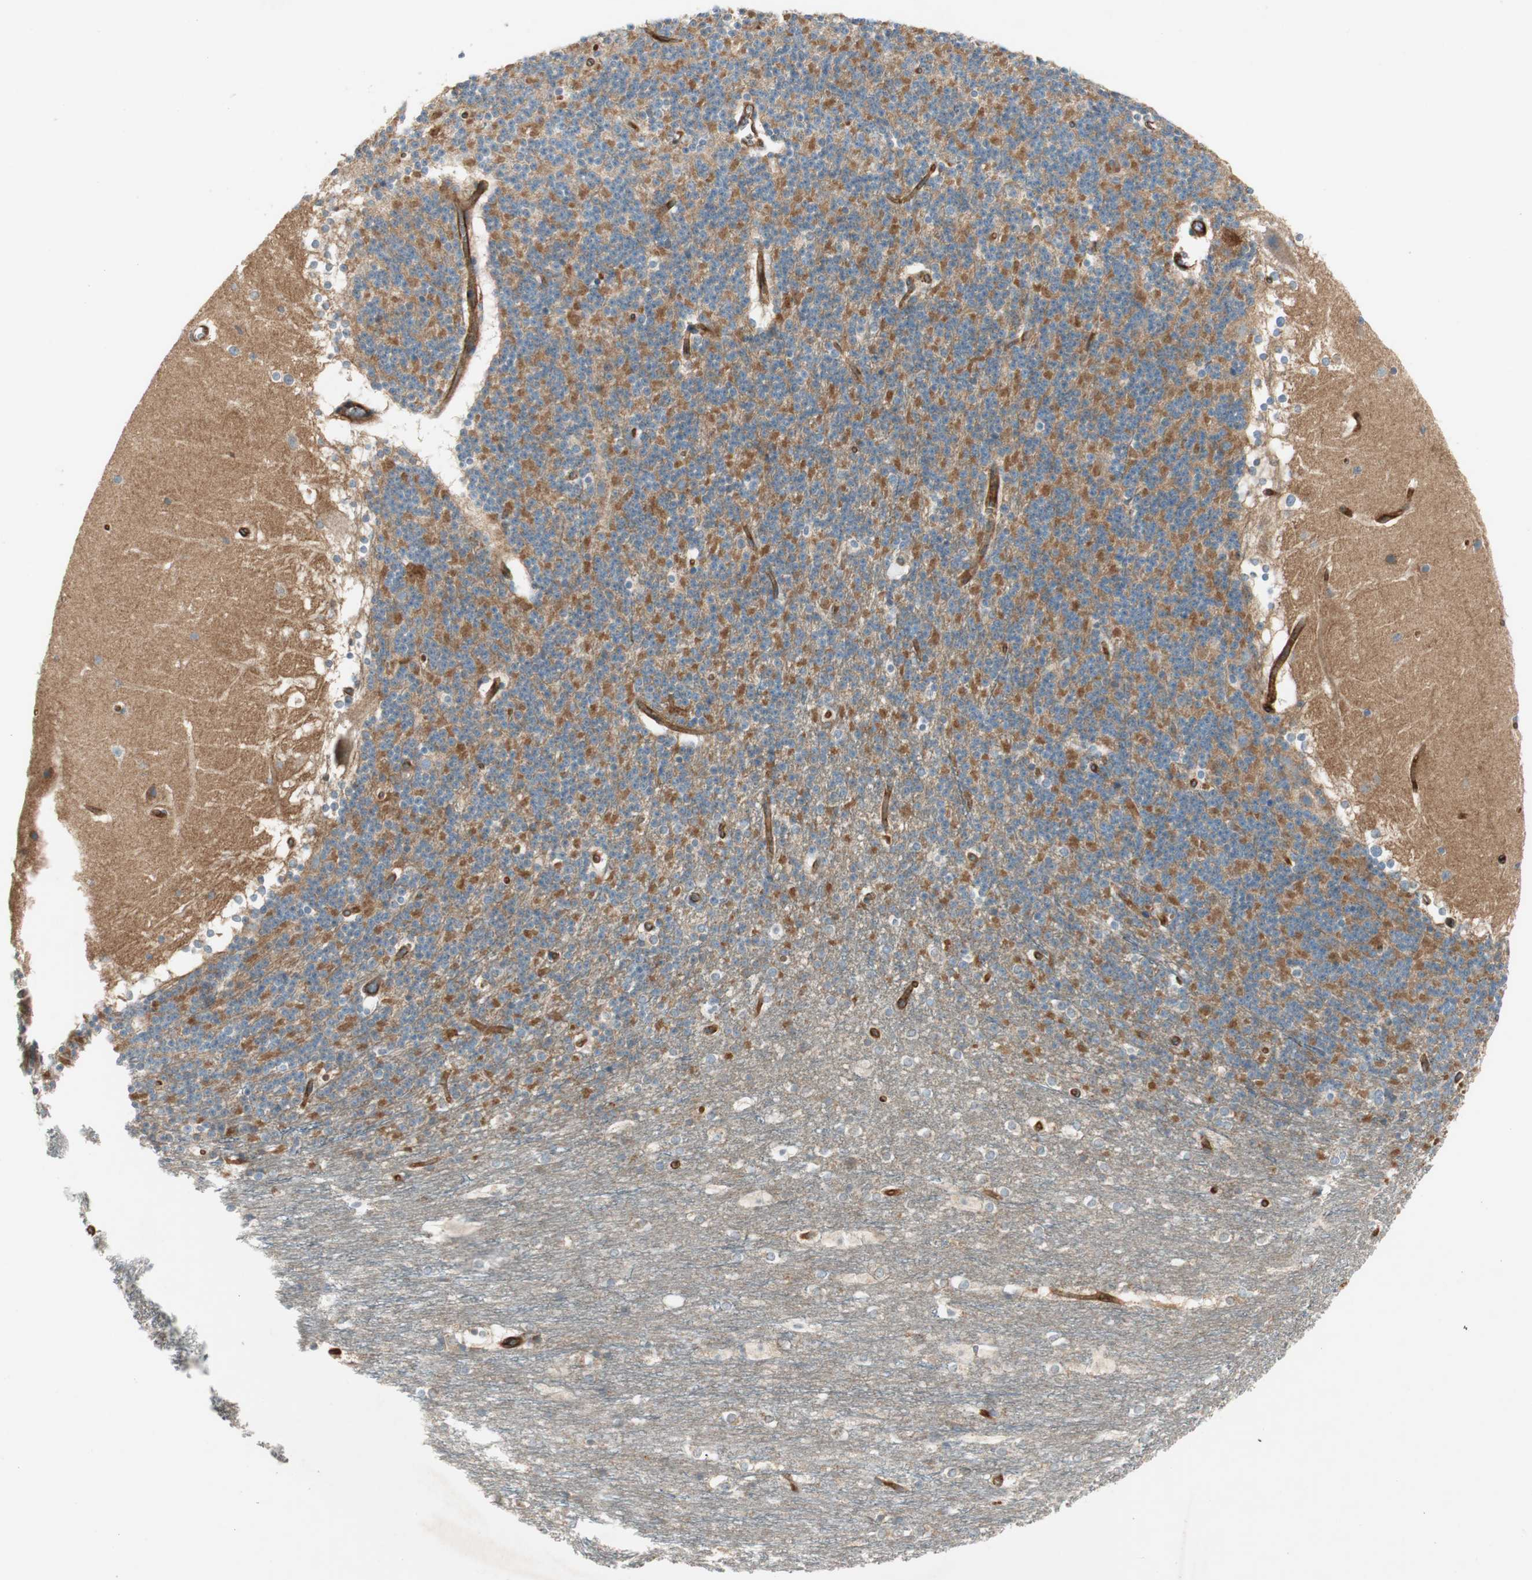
{"staining": {"intensity": "moderate", "quantity": "25%-75%", "location": "cytoplasmic/membranous"}, "tissue": "cerebellum", "cell_type": "Cells in granular layer", "image_type": "normal", "snomed": [{"axis": "morphology", "description": "Normal tissue, NOS"}, {"axis": "topography", "description": "Cerebellum"}], "caption": "A high-resolution micrograph shows immunohistochemistry (IHC) staining of benign cerebellum, which shows moderate cytoplasmic/membranous expression in approximately 25%-75% of cells in granular layer.", "gene": "BTN3A3", "patient": {"sex": "female", "age": 19}}